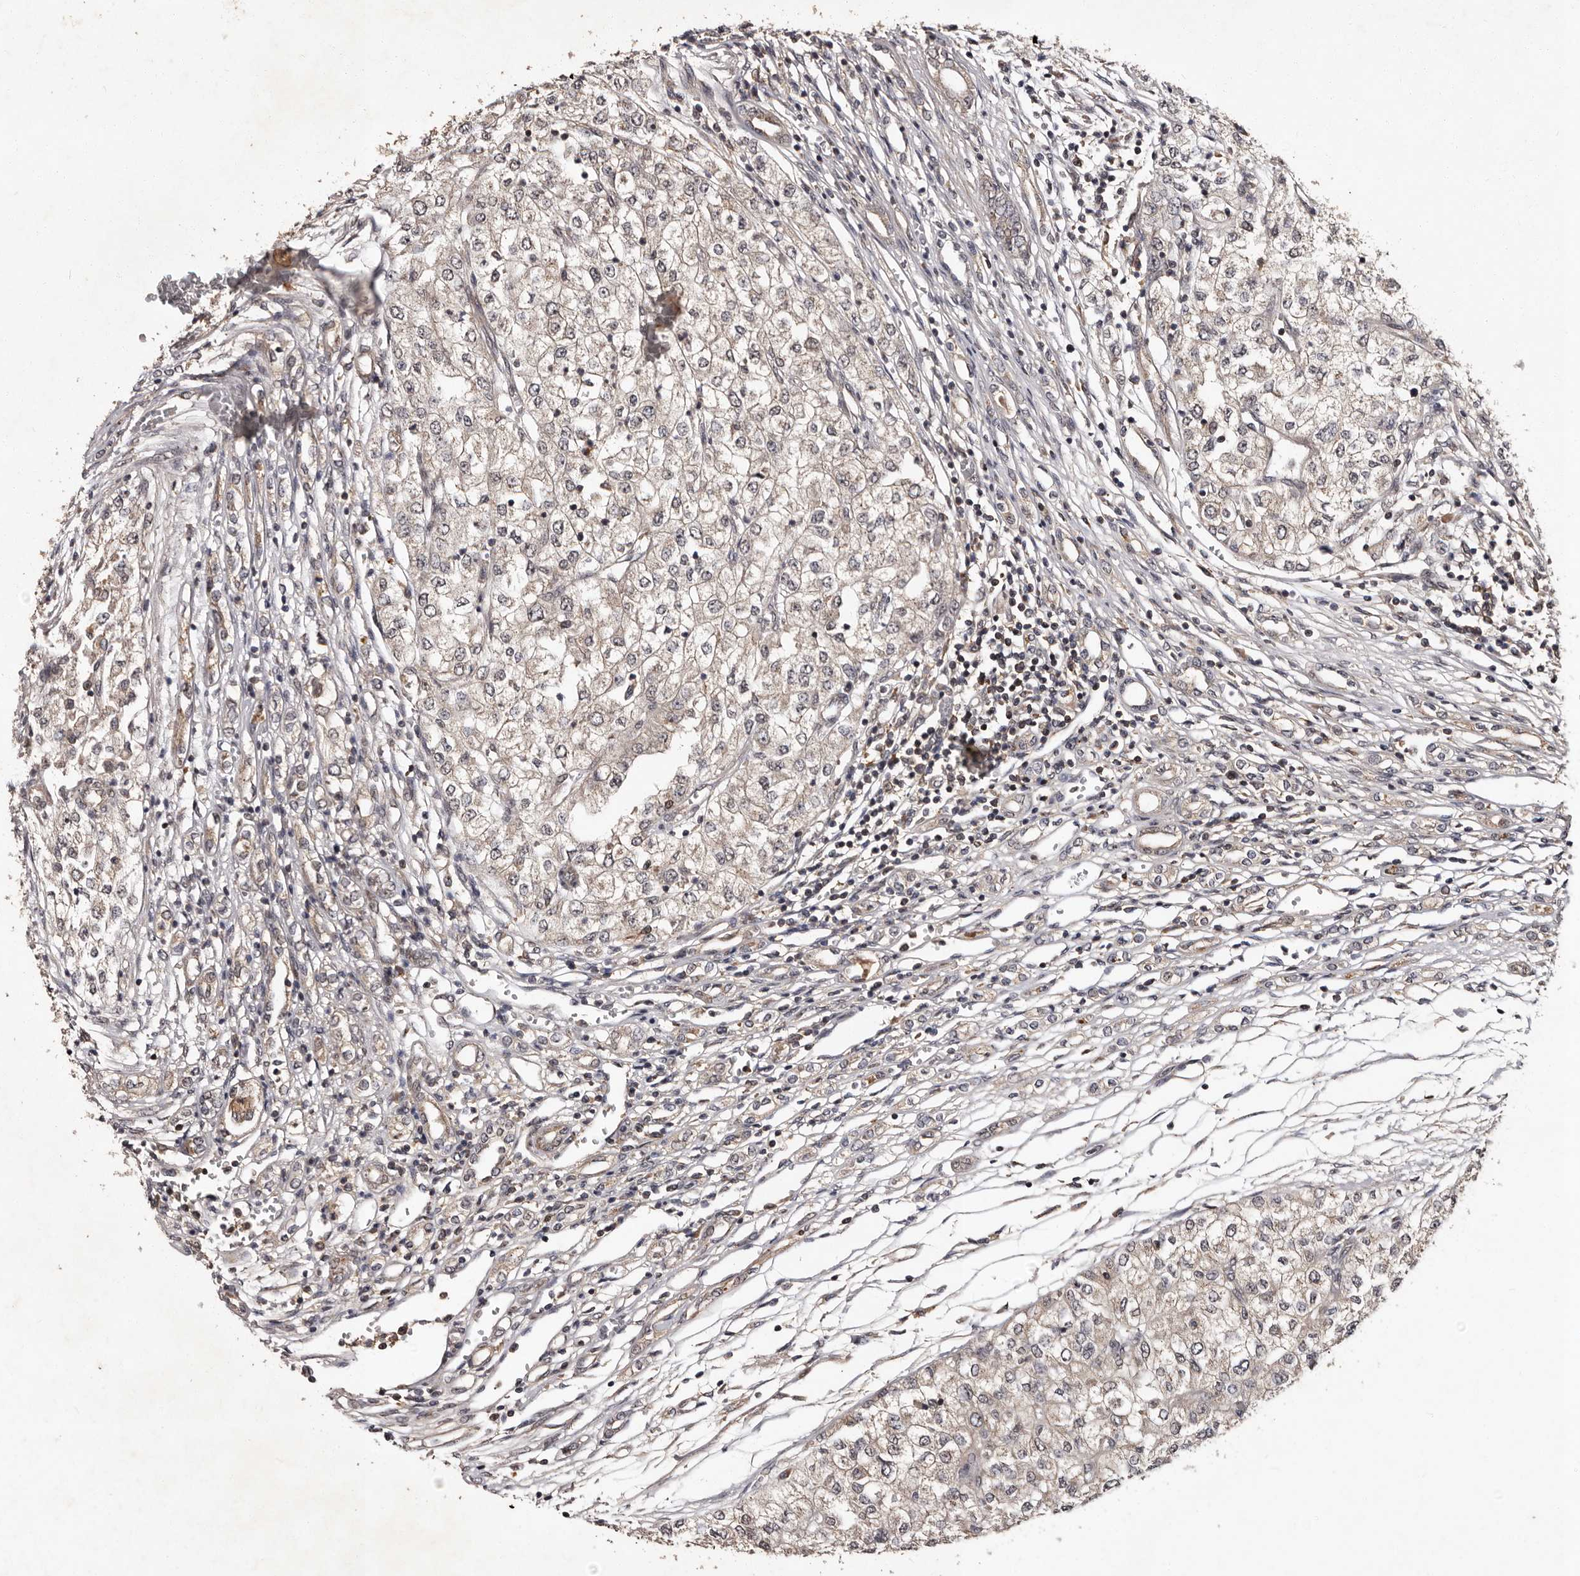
{"staining": {"intensity": "weak", "quantity": "25%-75%", "location": "cytoplasmic/membranous"}, "tissue": "renal cancer", "cell_type": "Tumor cells", "image_type": "cancer", "snomed": [{"axis": "morphology", "description": "Adenocarcinoma, NOS"}, {"axis": "topography", "description": "Kidney"}], "caption": "Protein staining by immunohistochemistry (IHC) demonstrates weak cytoplasmic/membranous positivity in approximately 25%-75% of tumor cells in renal cancer.", "gene": "MKRN3", "patient": {"sex": "female", "age": 54}}